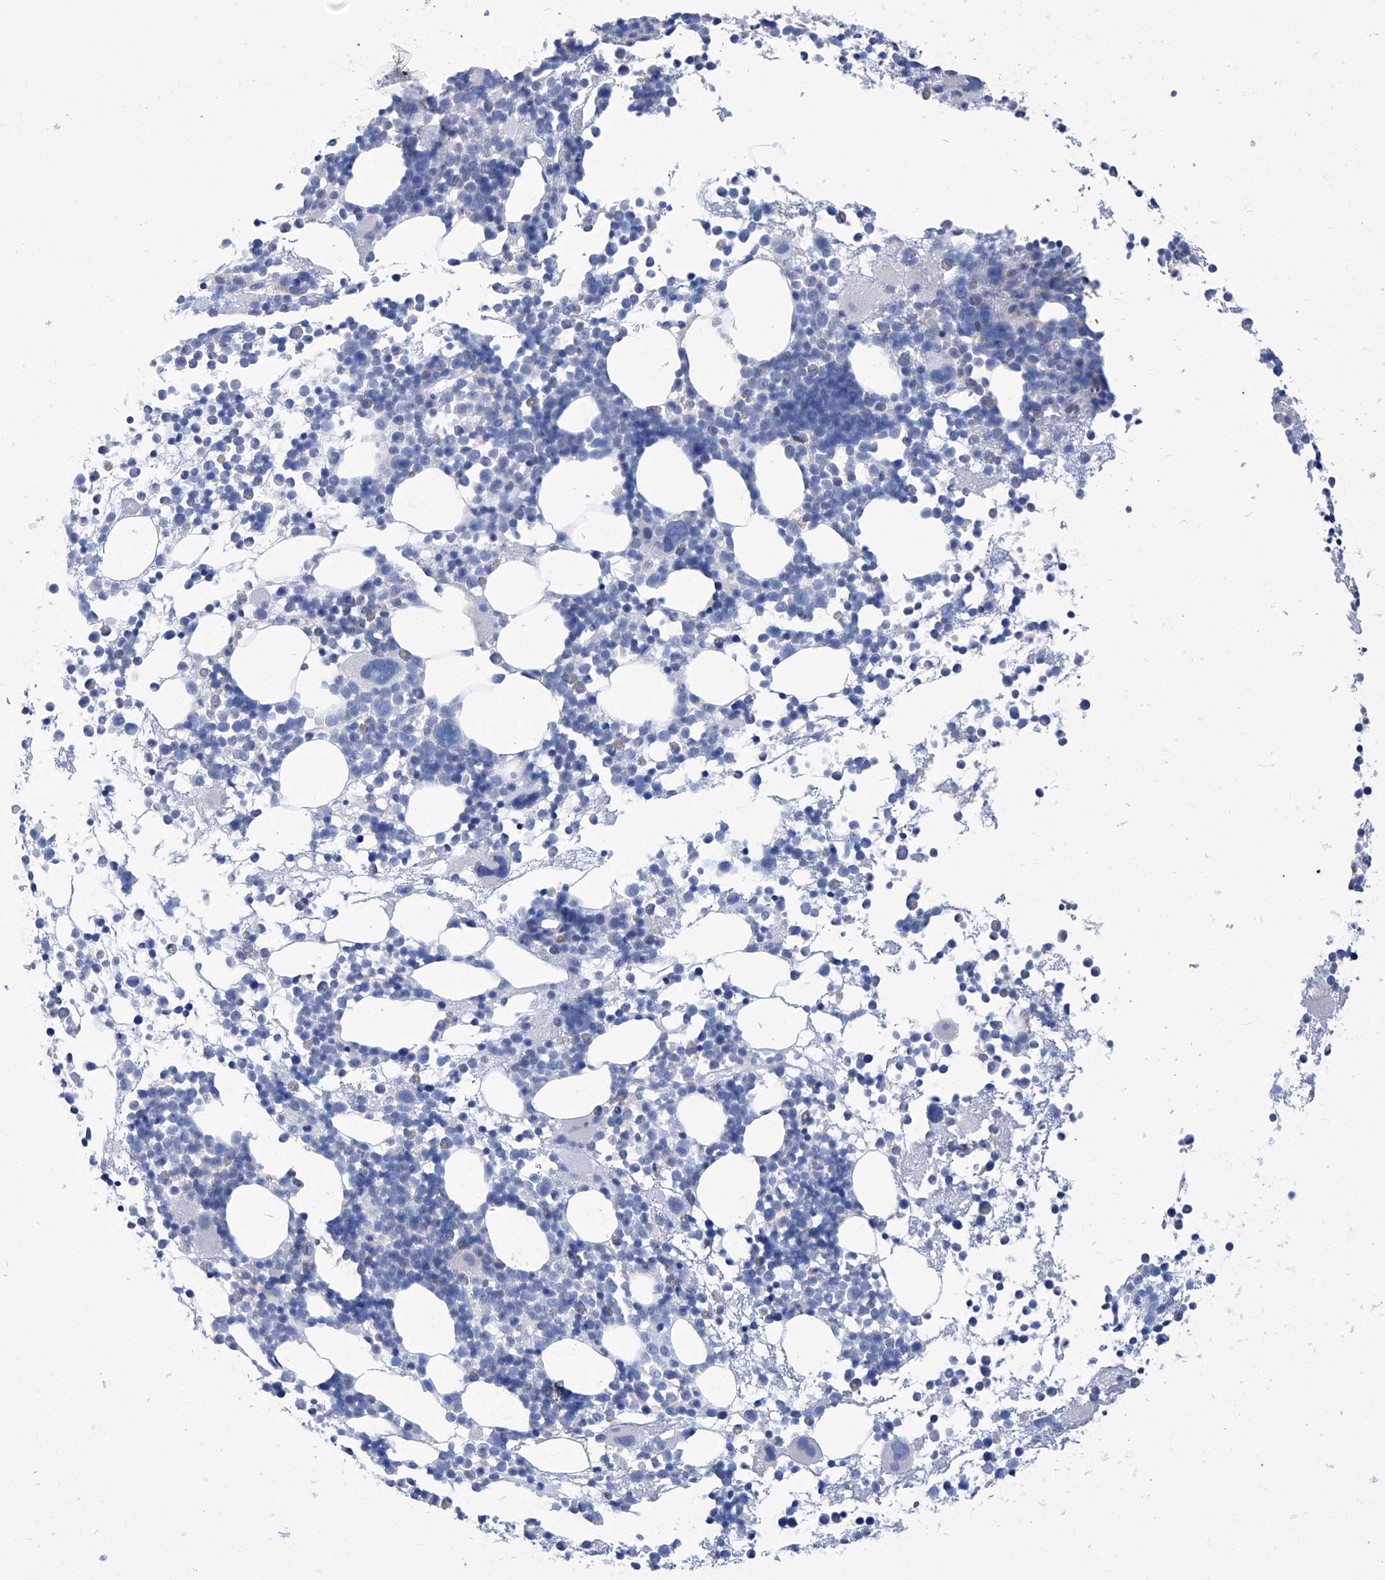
{"staining": {"intensity": "negative", "quantity": "none", "location": "none"}, "tissue": "bone marrow", "cell_type": "Hematopoietic cells", "image_type": "normal", "snomed": [{"axis": "morphology", "description": "Normal tissue, NOS"}, {"axis": "topography", "description": "Bone marrow"}], "caption": "Micrograph shows no protein positivity in hematopoietic cells of benign bone marrow. (DAB immunohistochemistry (IHC) with hematoxylin counter stain).", "gene": "SMS", "patient": {"sex": "female", "age": 57}}